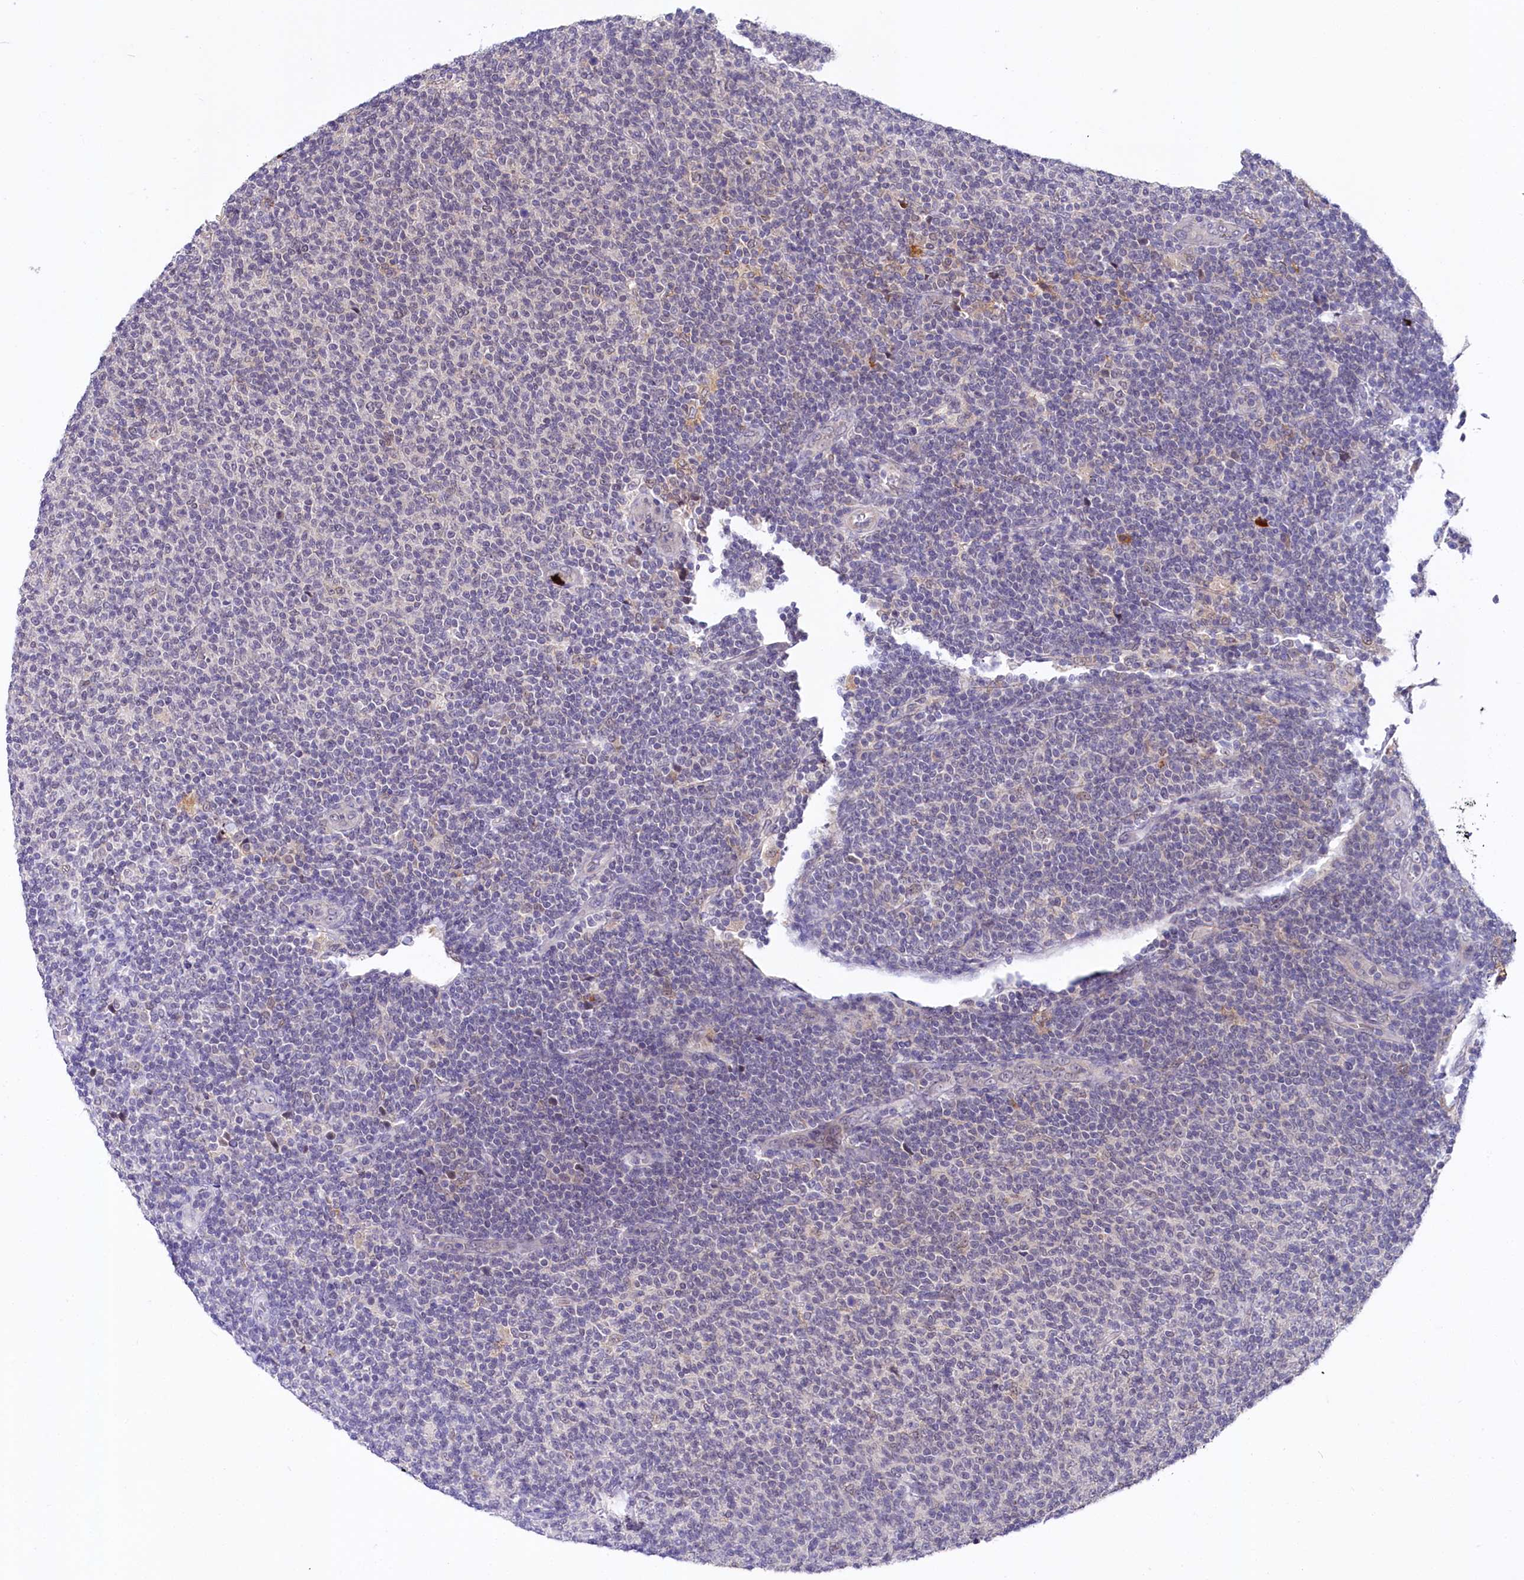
{"staining": {"intensity": "negative", "quantity": "none", "location": "none"}, "tissue": "lymphoma", "cell_type": "Tumor cells", "image_type": "cancer", "snomed": [{"axis": "morphology", "description": "Malignant lymphoma, non-Hodgkin's type, Low grade"}, {"axis": "topography", "description": "Lymph node"}], "caption": "Immunohistochemistry (IHC) image of neoplastic tissue: human low-grade malignant lymphoma, non-Hodgkin's type stained with DAB exhibits no significant protein positivity in tumor cells. (DAB IHC, high magnification).", "gene": "UBE3A", "patient": {"sex": "male", "age": 66}}